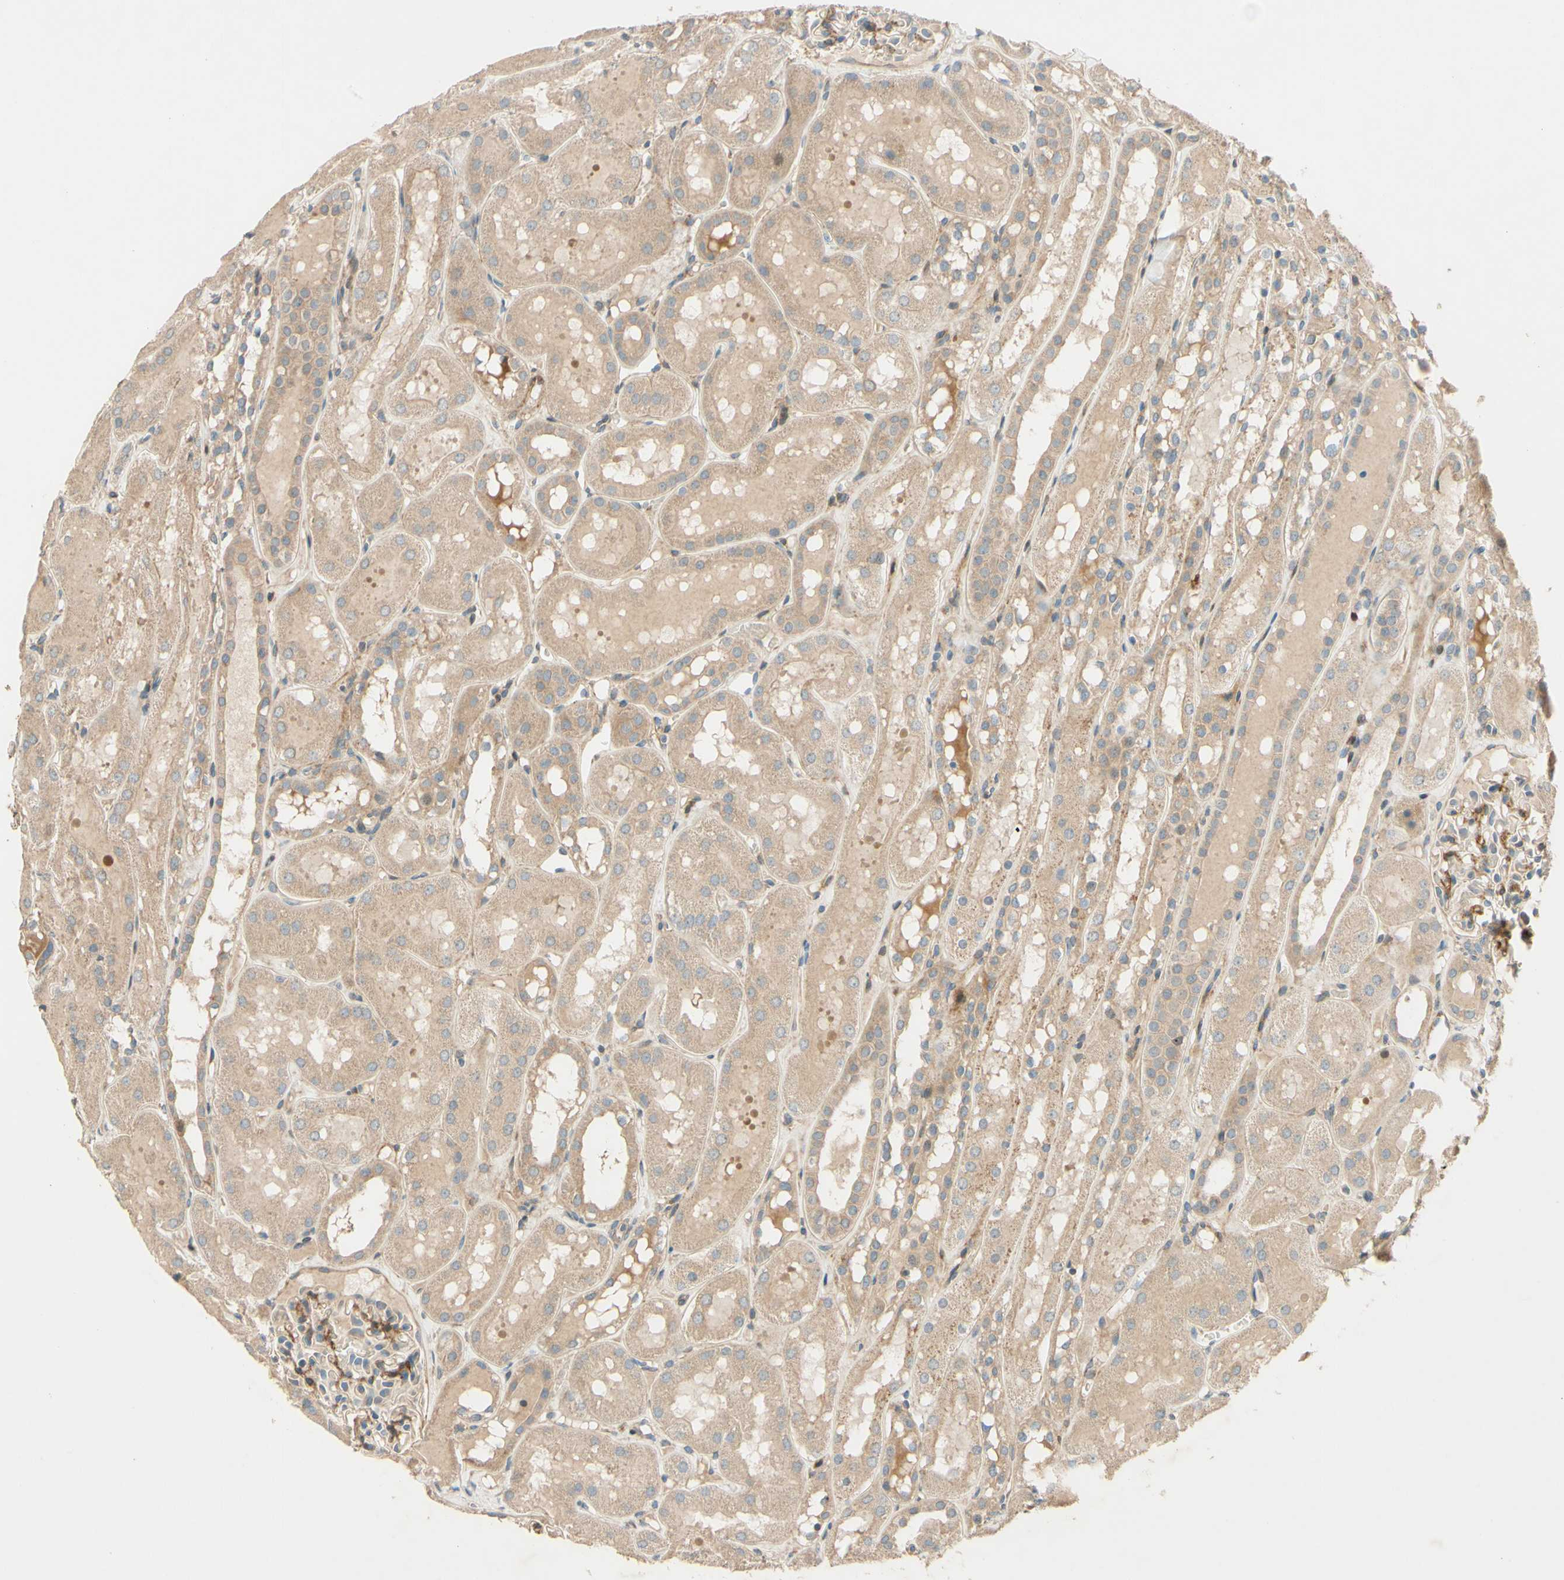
{"staining": {"intensity": "moderate", "quantity": "25%-75%", "location": "cytoplasmic/membranous"}, "tissue": "kidney", "cell_type": "Cells in glomeruli", "image_type": "normal", "snomed": [{"axis": "morphology", "description": "Normal tissue, NOS"}, {"axis": "topography", "description": "Kidney"}, {"axis": "topography", "description": "Urinary bladder"}], "caption": "Cells in glomeruli show medium levels of moderate cytoplasmic/membranous expression in approximately 25%-75% of cells in normal human kidney.", "gene": "ADAM17", "patient": {"sex": "male", "age": 16}}